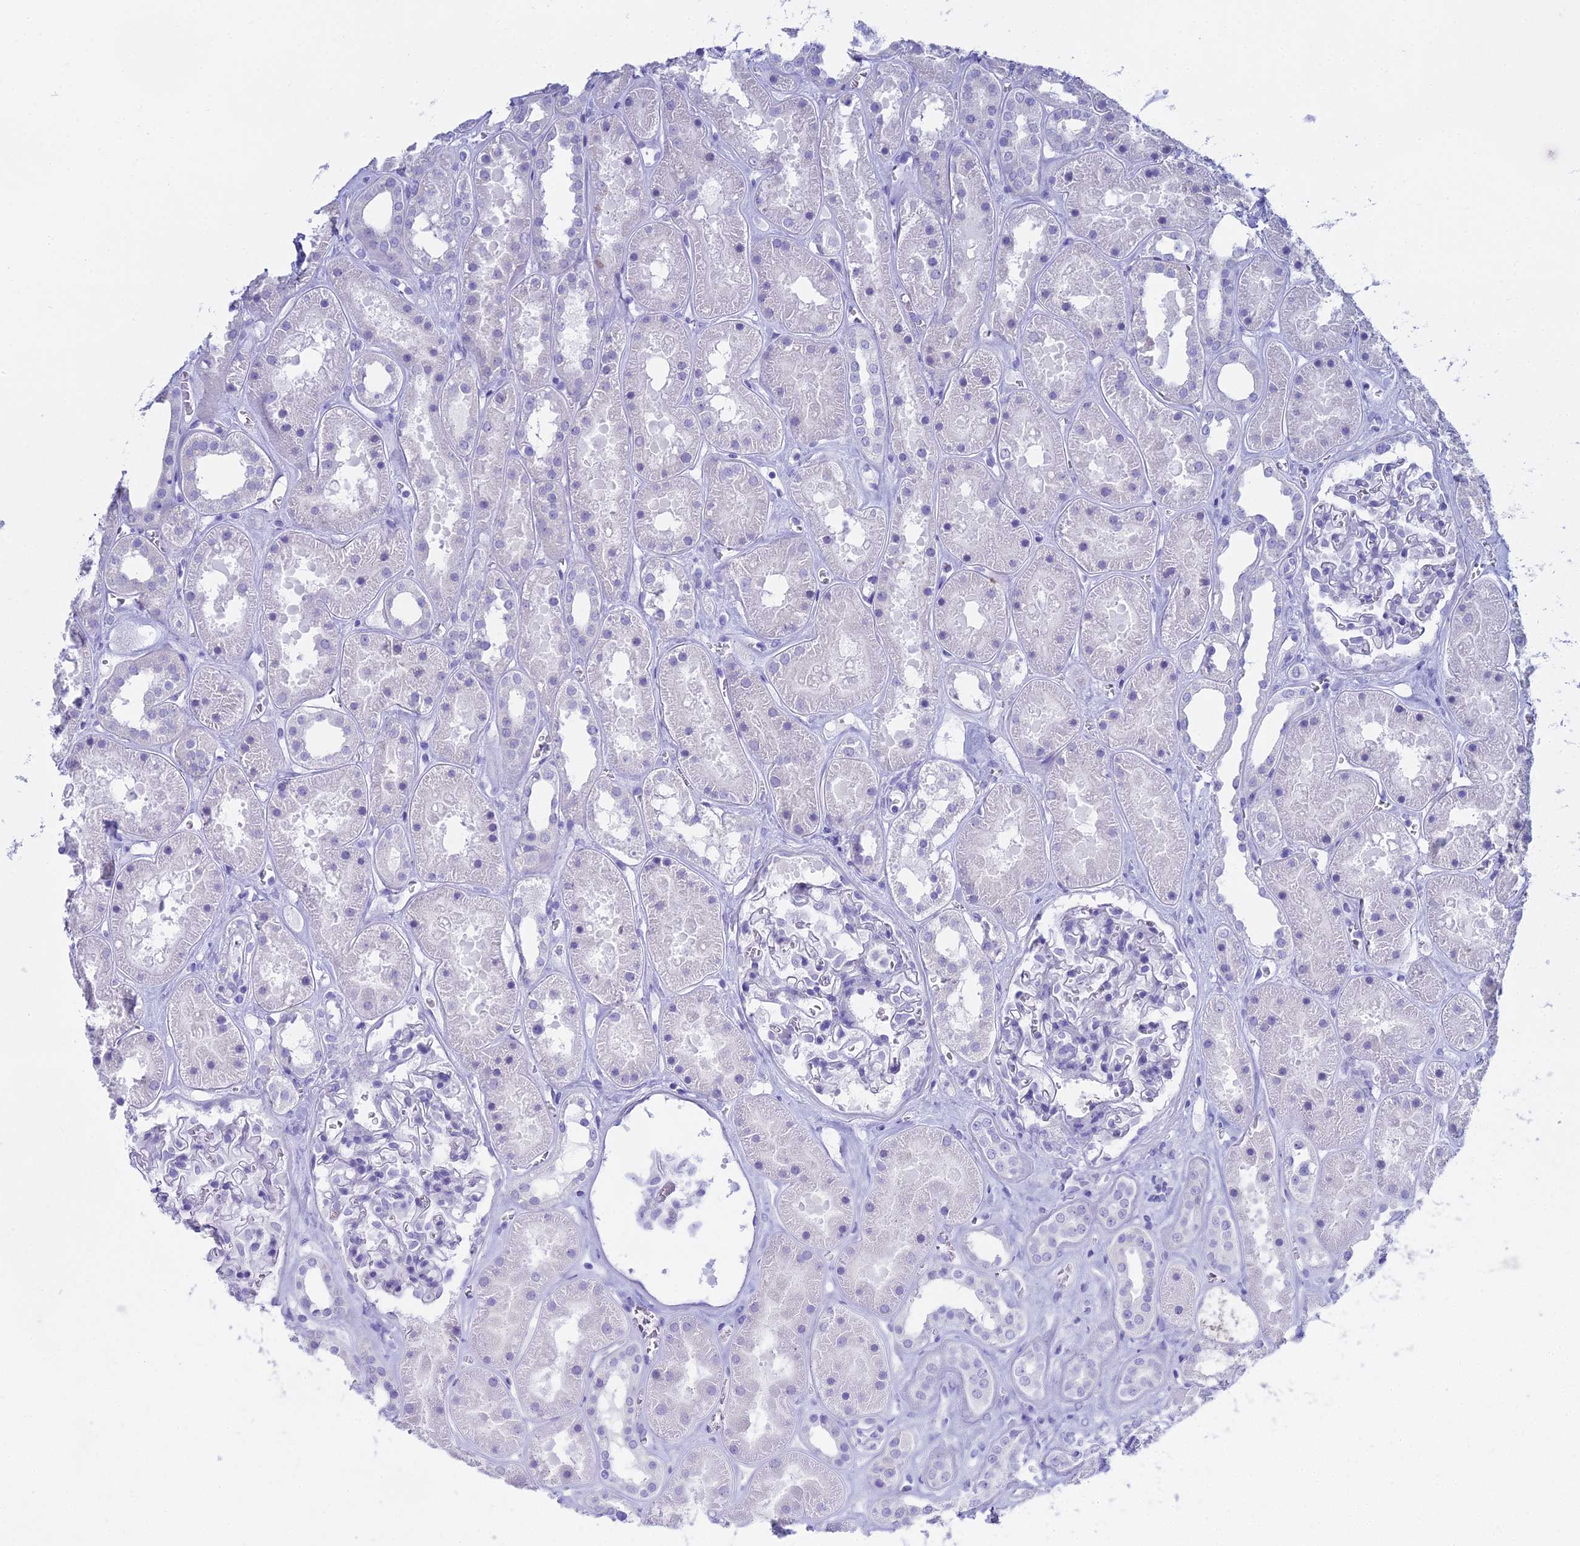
{"staining": {"intensity": "negative", "quantity": "none", "location": "none"}, "tissue": "kidney", "cell_type": "Cells in glomeruli", "image_type": "normal", "snomed": [{"axis": "morphology", "description": "Normal tissue, NOS"}, {"axis": "topography", "description": "Kidney"}], "caption": "Immunohistochemical staining of unremarkable human kidney displays no significant expression in cells in glomeruli.", "gene": "S100A7", "patient": {"sex": "female", "age": 41}}